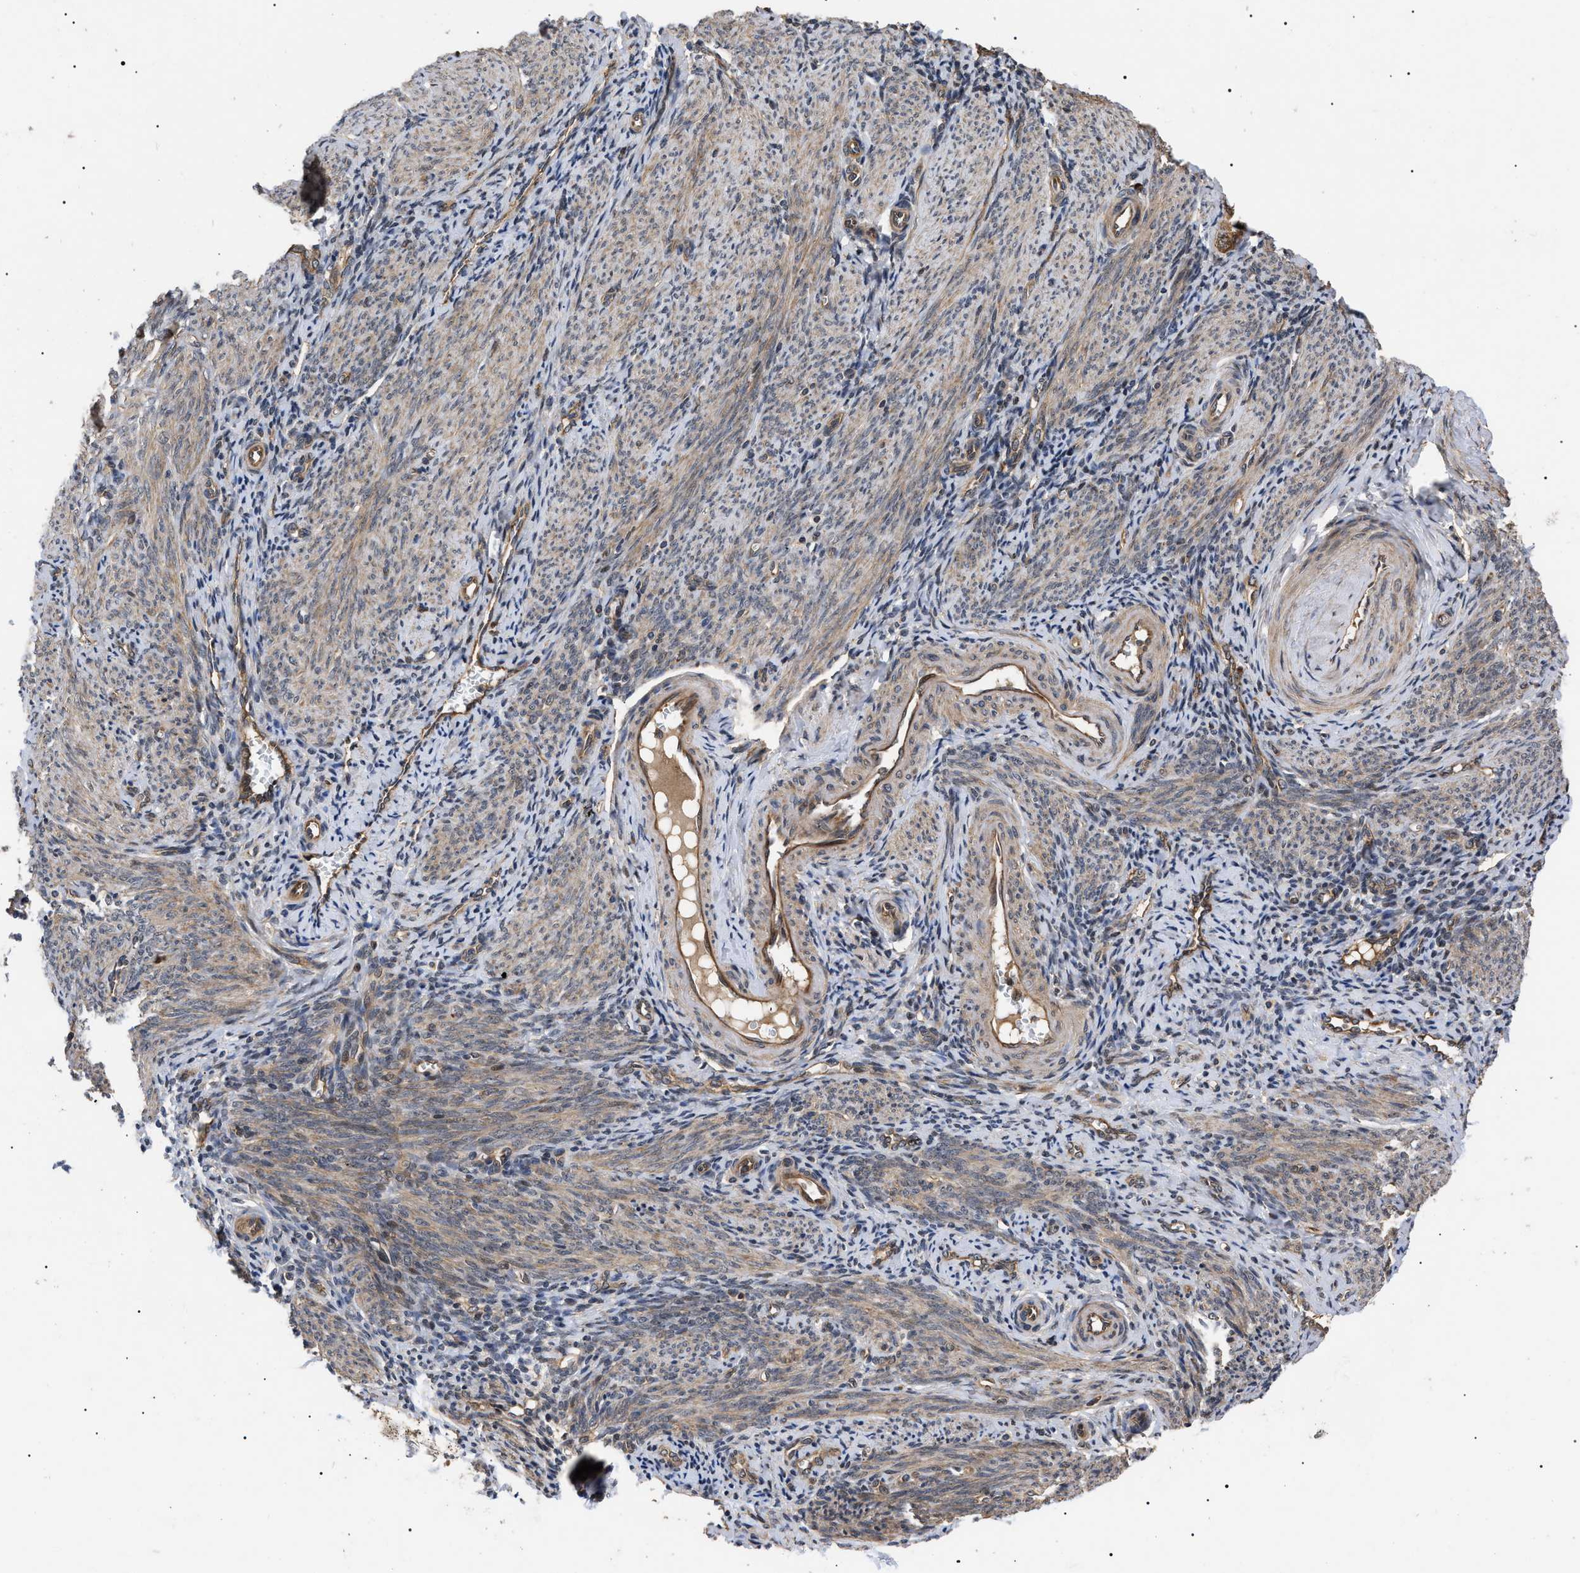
{"staining": {"intensity": "weak", "quantity": "<25%", "location": "cytoplasmic/membranous"}, "tissue": "endometrium", "cell_type": "Cells in endometrial stroma", "image_type": "normal", "snomed": [{"axis": "morphology", "description": "Normal tissue, NOS"}, {"axis": "topography", "description": "Endometrium"}], "caption": "The photomicrograph shows no significant expression in cells in endometrial stroma of endometrium. The staining was performed using DAB to visualize the protein expression in brown, while the nuclei were stained in blue with hematoxylin (Magnification: 20x).", "gene": "ASTL", "patient": {"sex": "female", "age": 50}}